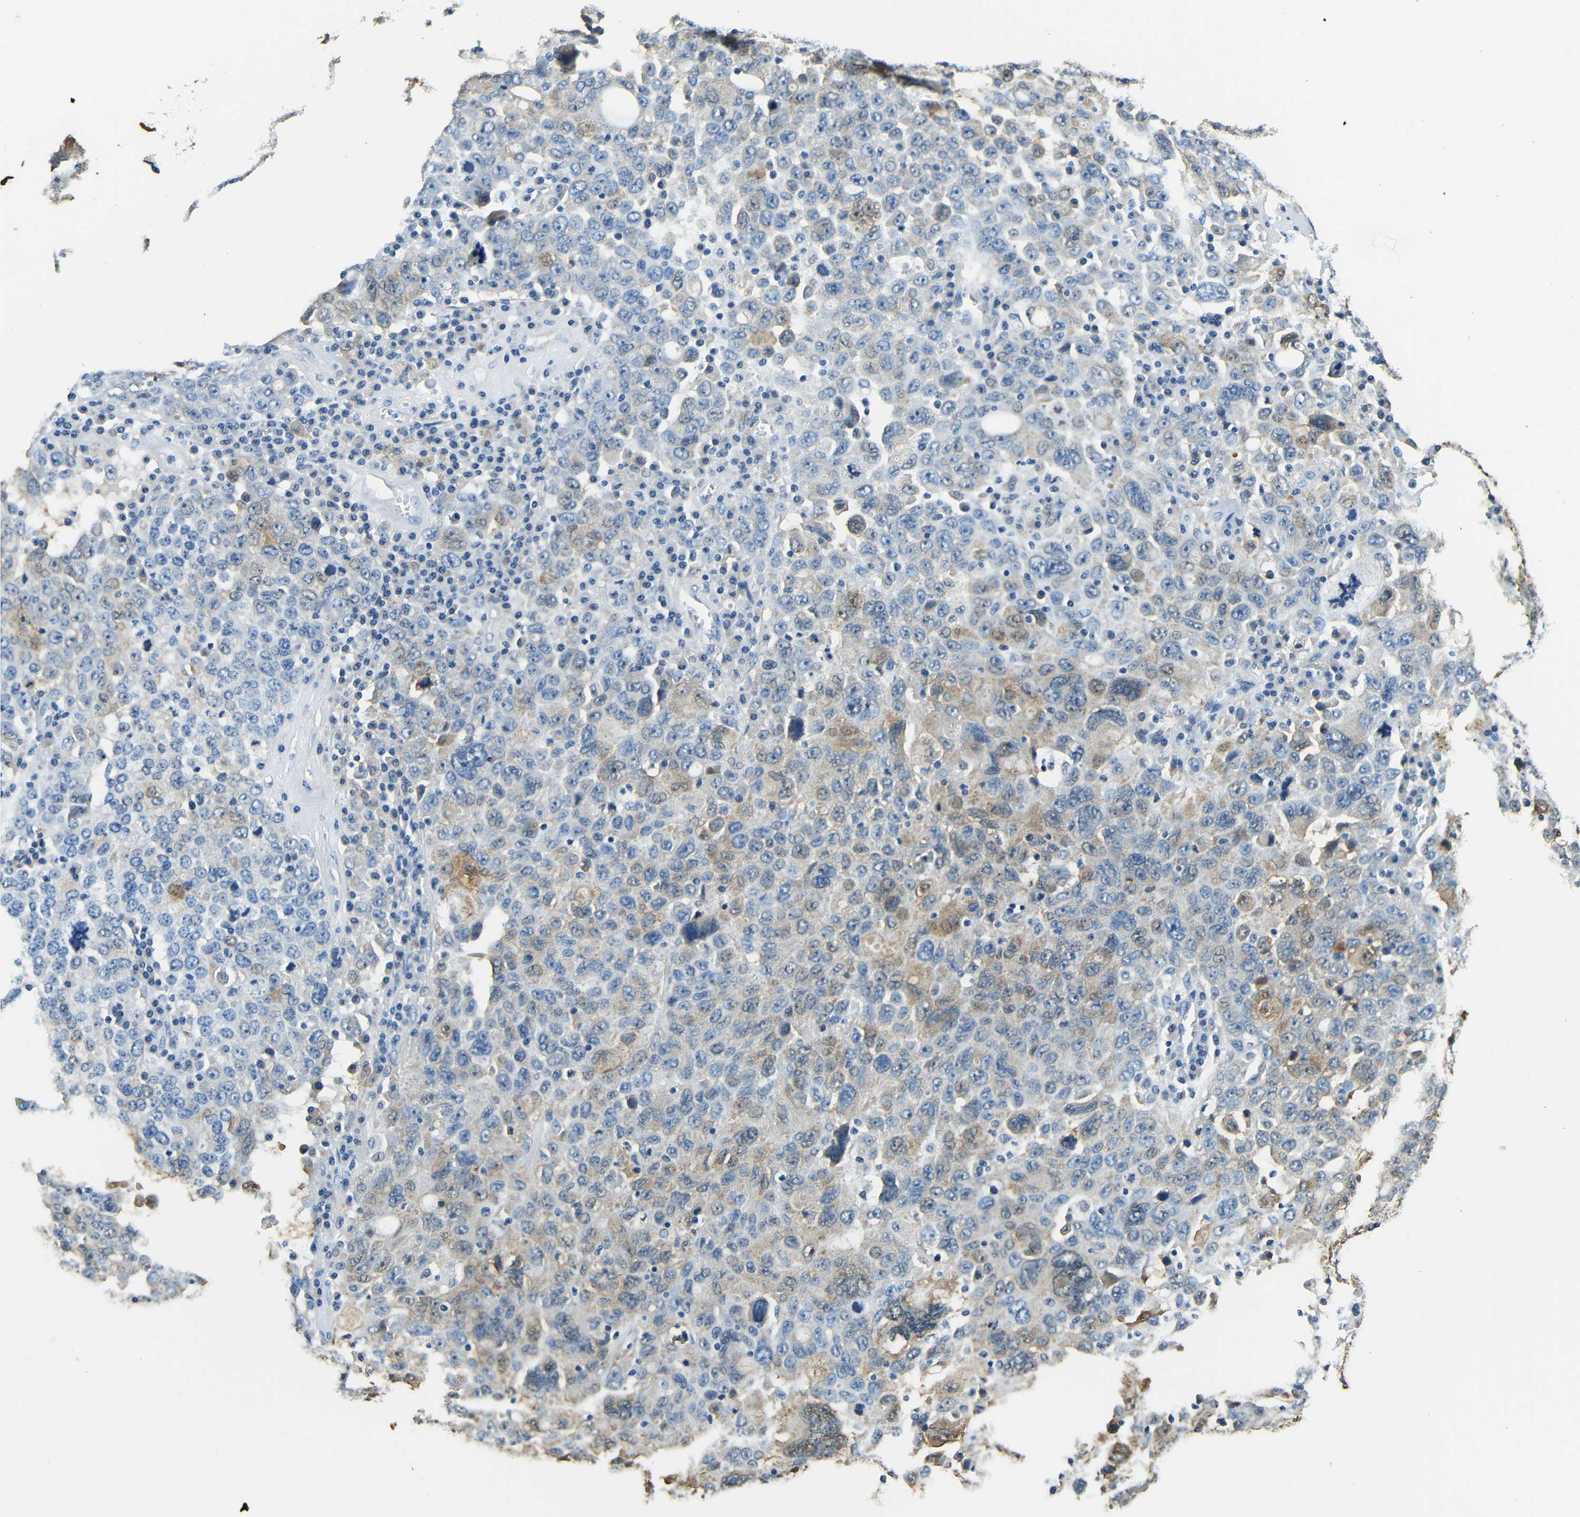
{"staining": {"intensity": "negative", "quantity": "none", "location": "none"}, "tissue": "ovarian cancer", "cell_type": "Tumor cells", "image_type": "cancer", "snomed": [{"axis": "morphology", "description": "Carcinoma, endometroid"}, {"axis": "topography", "description": "Ovary"}], "caption": "DAB immunohistochemical staining of ovarian cancer shows no significant expression in tumor cells.", "gene": "FMO5", "patient": {"sex": "female", "age": 62}}